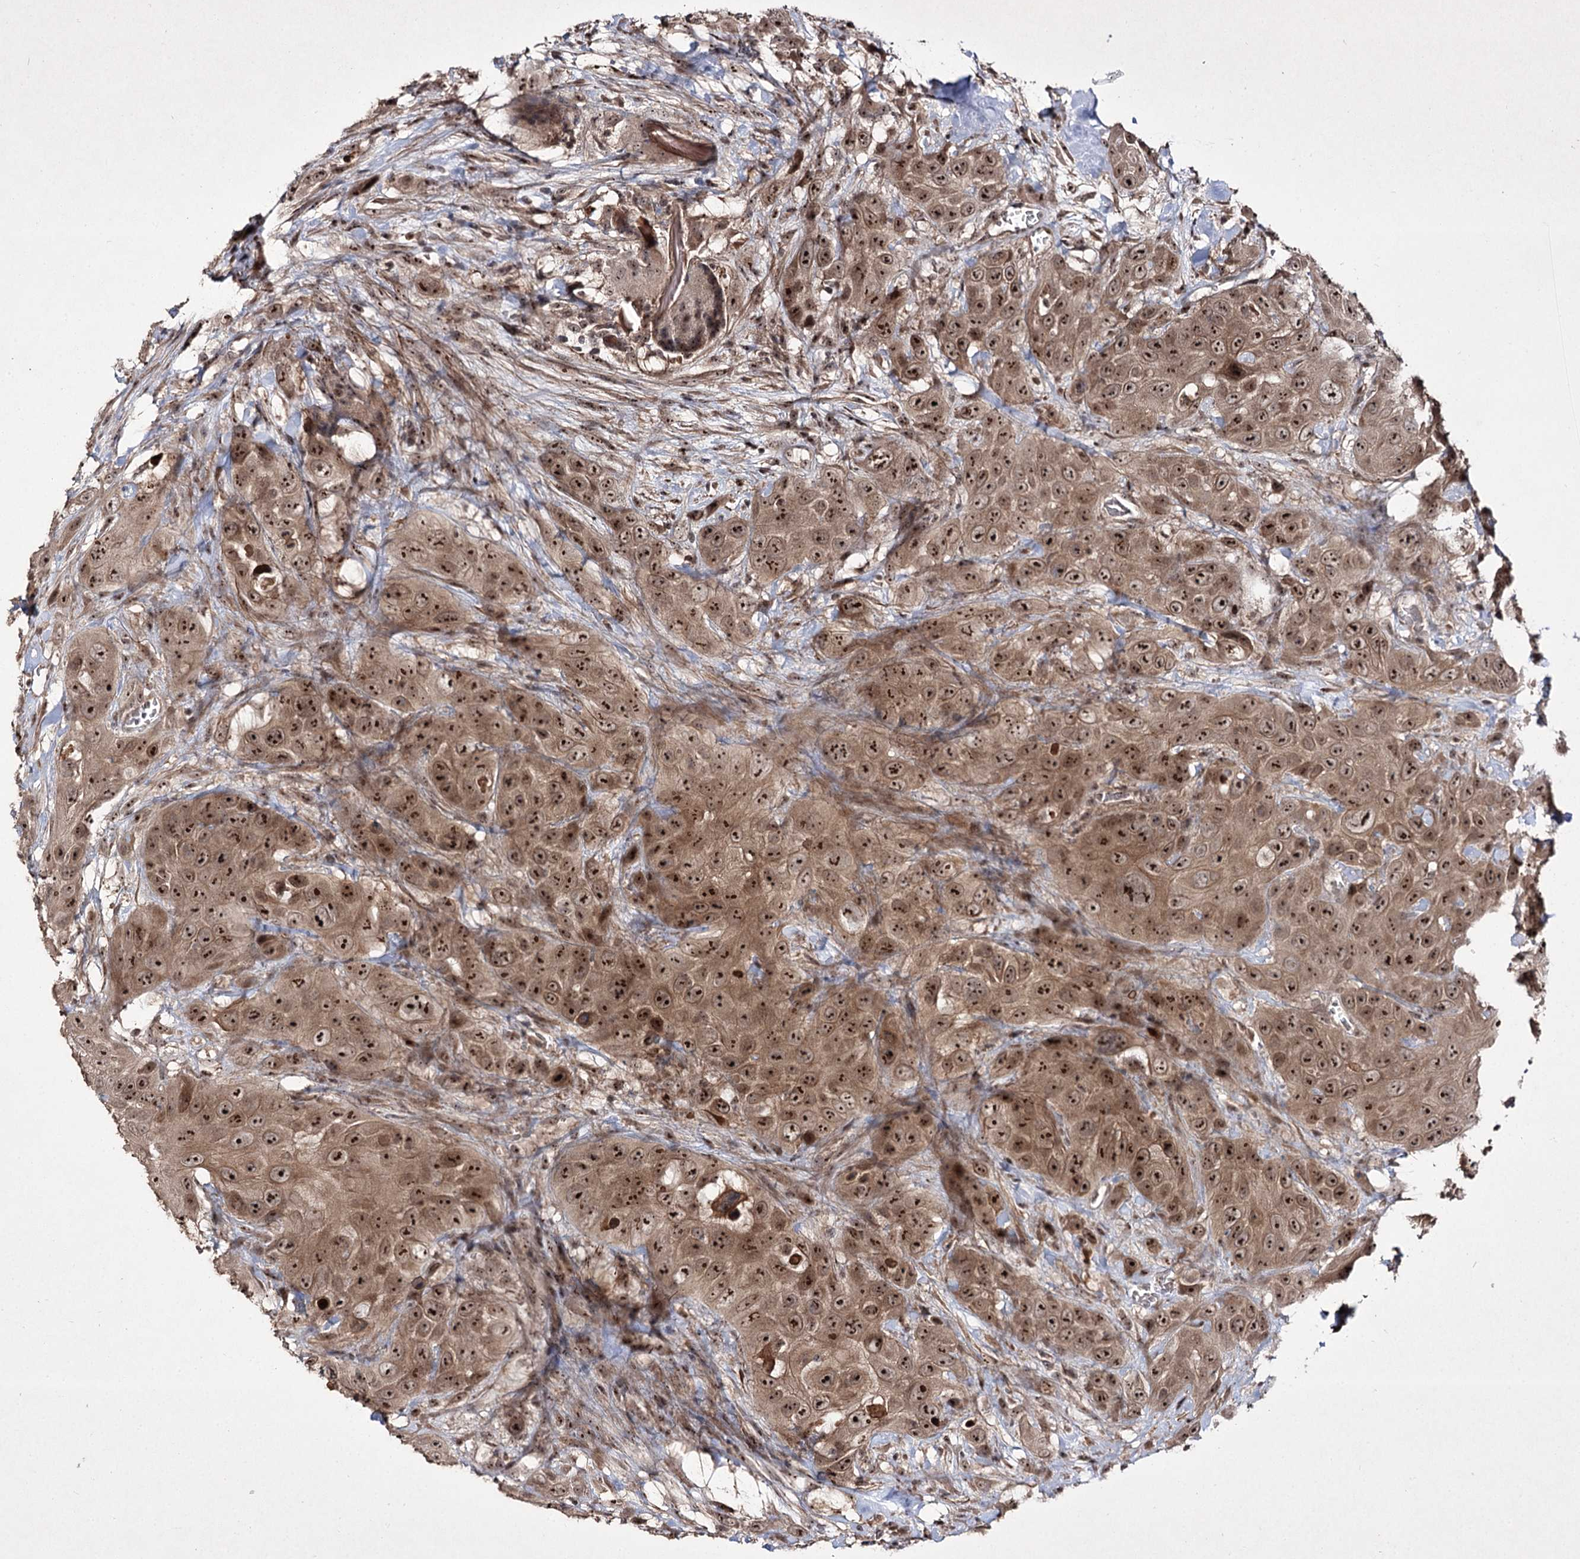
{"staining": {"intensity": "moderate", "quantity": ">75%", "location": "cytoplasmic/membranous,nuclear"}, "tissue": "head and neck cancer", "cell_type": "Tumor cells", "image_type": "cancer", "snomed": [{"axis": "morphology", "description": "Squamous cell carcinoma, NOS"}, {"axis": "topography", "description": "Head-Neck"}], "caption": "This image displays head and neck cancer stained with IHC to label a protein in brown. The cytoplasmic/membranous and nuclear of tumor cells show moderate positivity for the protein. Nuclei are counter-stained blue.", "gene": "CCDC59", "patient": {"sex": "male", "age": 81}}